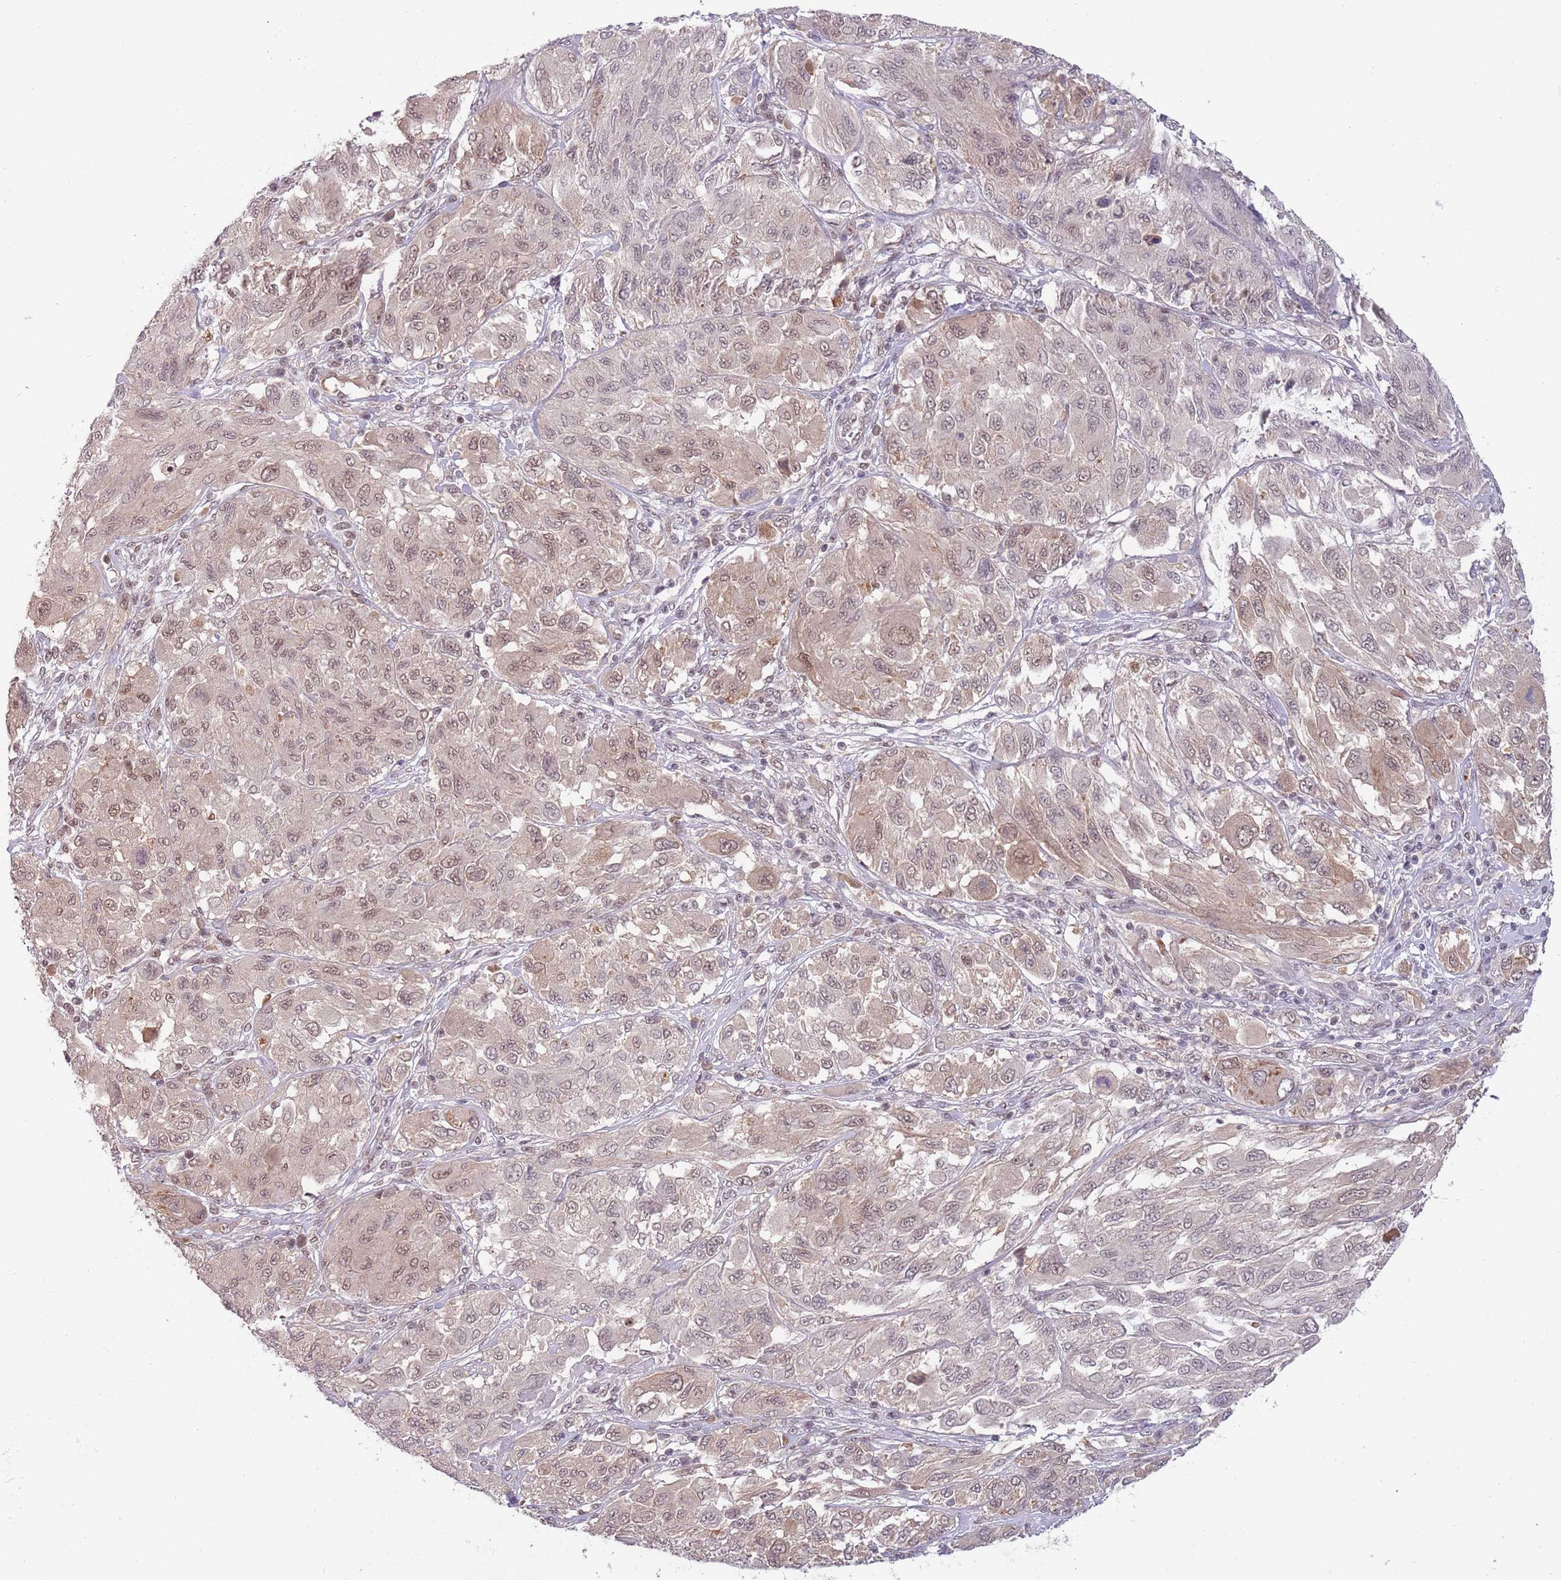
{"staining": {"intensity": "weak", "quantity": "25%-75%", "location": "nuclear"}, "tissue": "melanoma", "cell_type": "Tumor cells", "image_type": "cancer", "snomed": [{"axis": "morphology", "description": "Malignant melanoma, NOS"}, {"axis": "topography", "description": "Skin"}], "caption": "There is low levels of weak nuclear positivity in tumor cells of malignant melanoma, as demonstrated by immunohistochemical staining (brown color).", "gene": "ZBTB7A", "patient": {"sex": "female", "age": 91}}